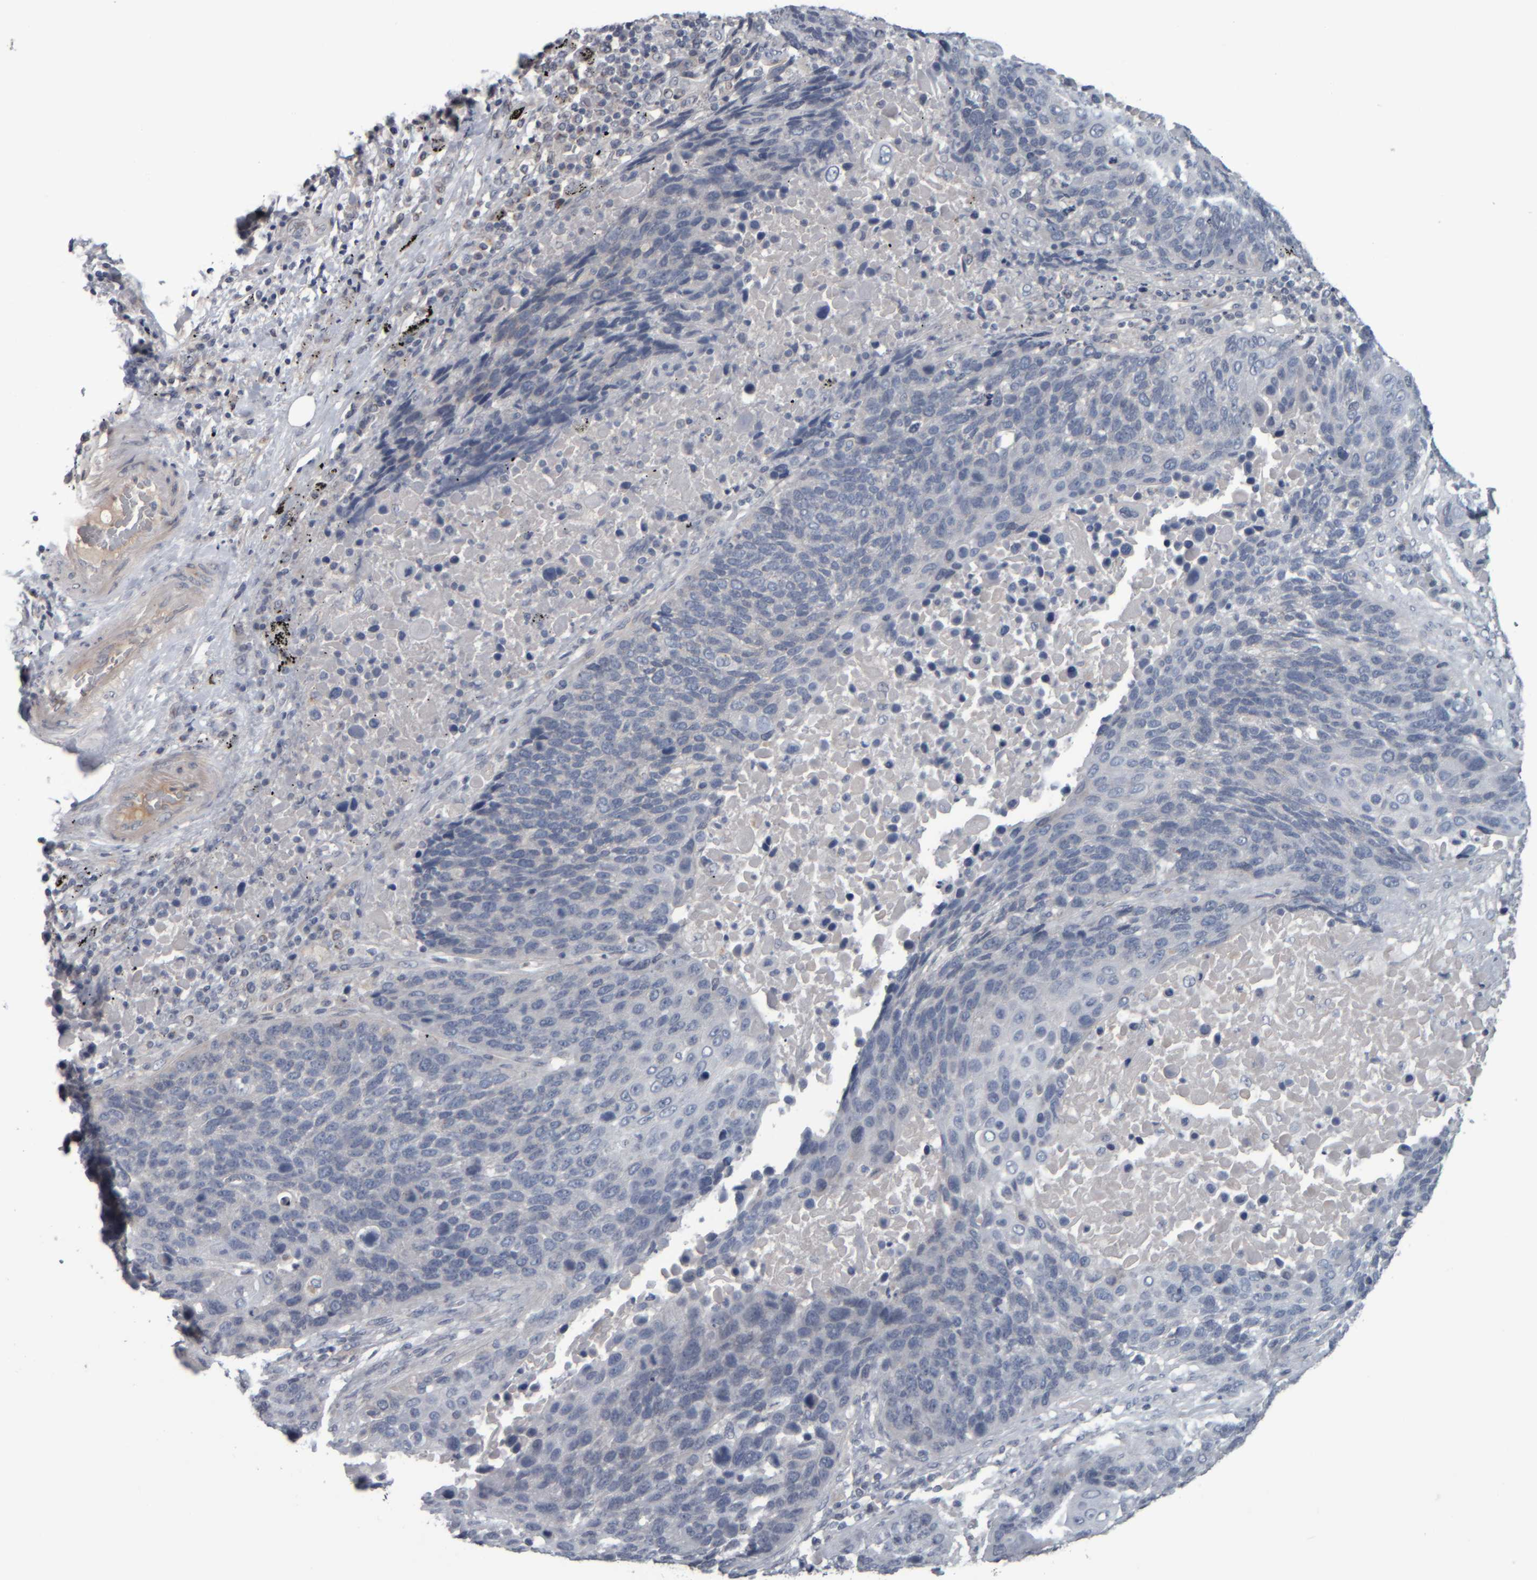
{"staining": {"intensity": "negative", "quantity": "none", "location": "none"}, "tissue": "lung cancer", "cell_type": "Tumor cells", "image_type": "cancer", "snomed": [{"axis": "morphology", "description": "Squamous cell carcinoma, NOS"}, {"axis": "topography", "description": "Lung"}], "caption": "High power microscopy photomicrograph of an IHC micrograph of squamous cell carcinoma (lung), revealing no significant positivity in tumor cells.", "gene": "CAVIN4", "patient": {"sex": "male", "age": 66}}